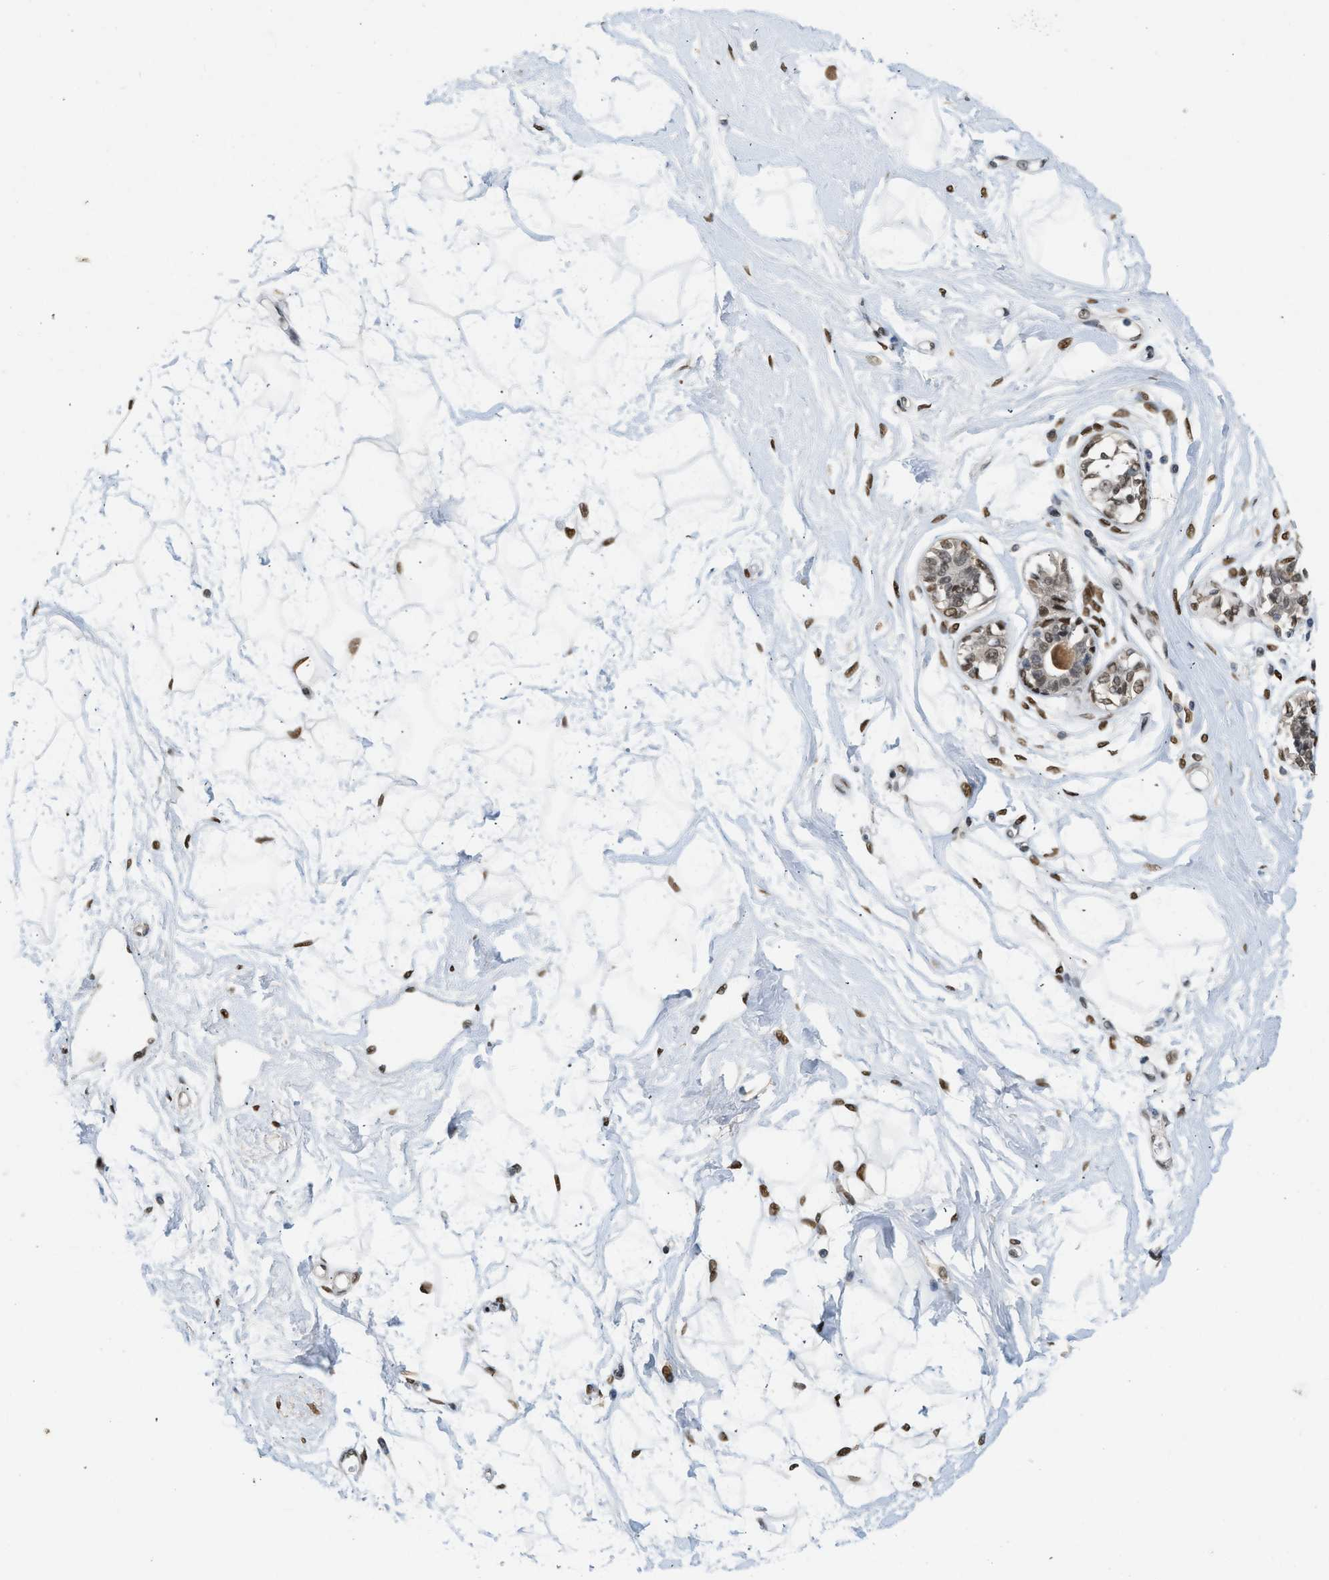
{"staining": {"intensity": "moderate", "quantity": ">75%", "location": "nuclear"}, "tissue": "breast", "cell_type": "Adipocytes", "image_type": "normal", "snomed": [{"axis": "morphology", "description": "Normal tissue, NOS"}, {"axis": "topography", "description": "Breast"}], "caption": "A medium amount of moderate nuclear staining is appreciated in approximately >75% of adipocytes in normal breast. The staining was performed using DAB, with brown indicating positive protein expression. Nuclei are stained blue with hematoxylin.", "gene": "ZBTB20", "patient": {"sex": "female", "age": 45}}